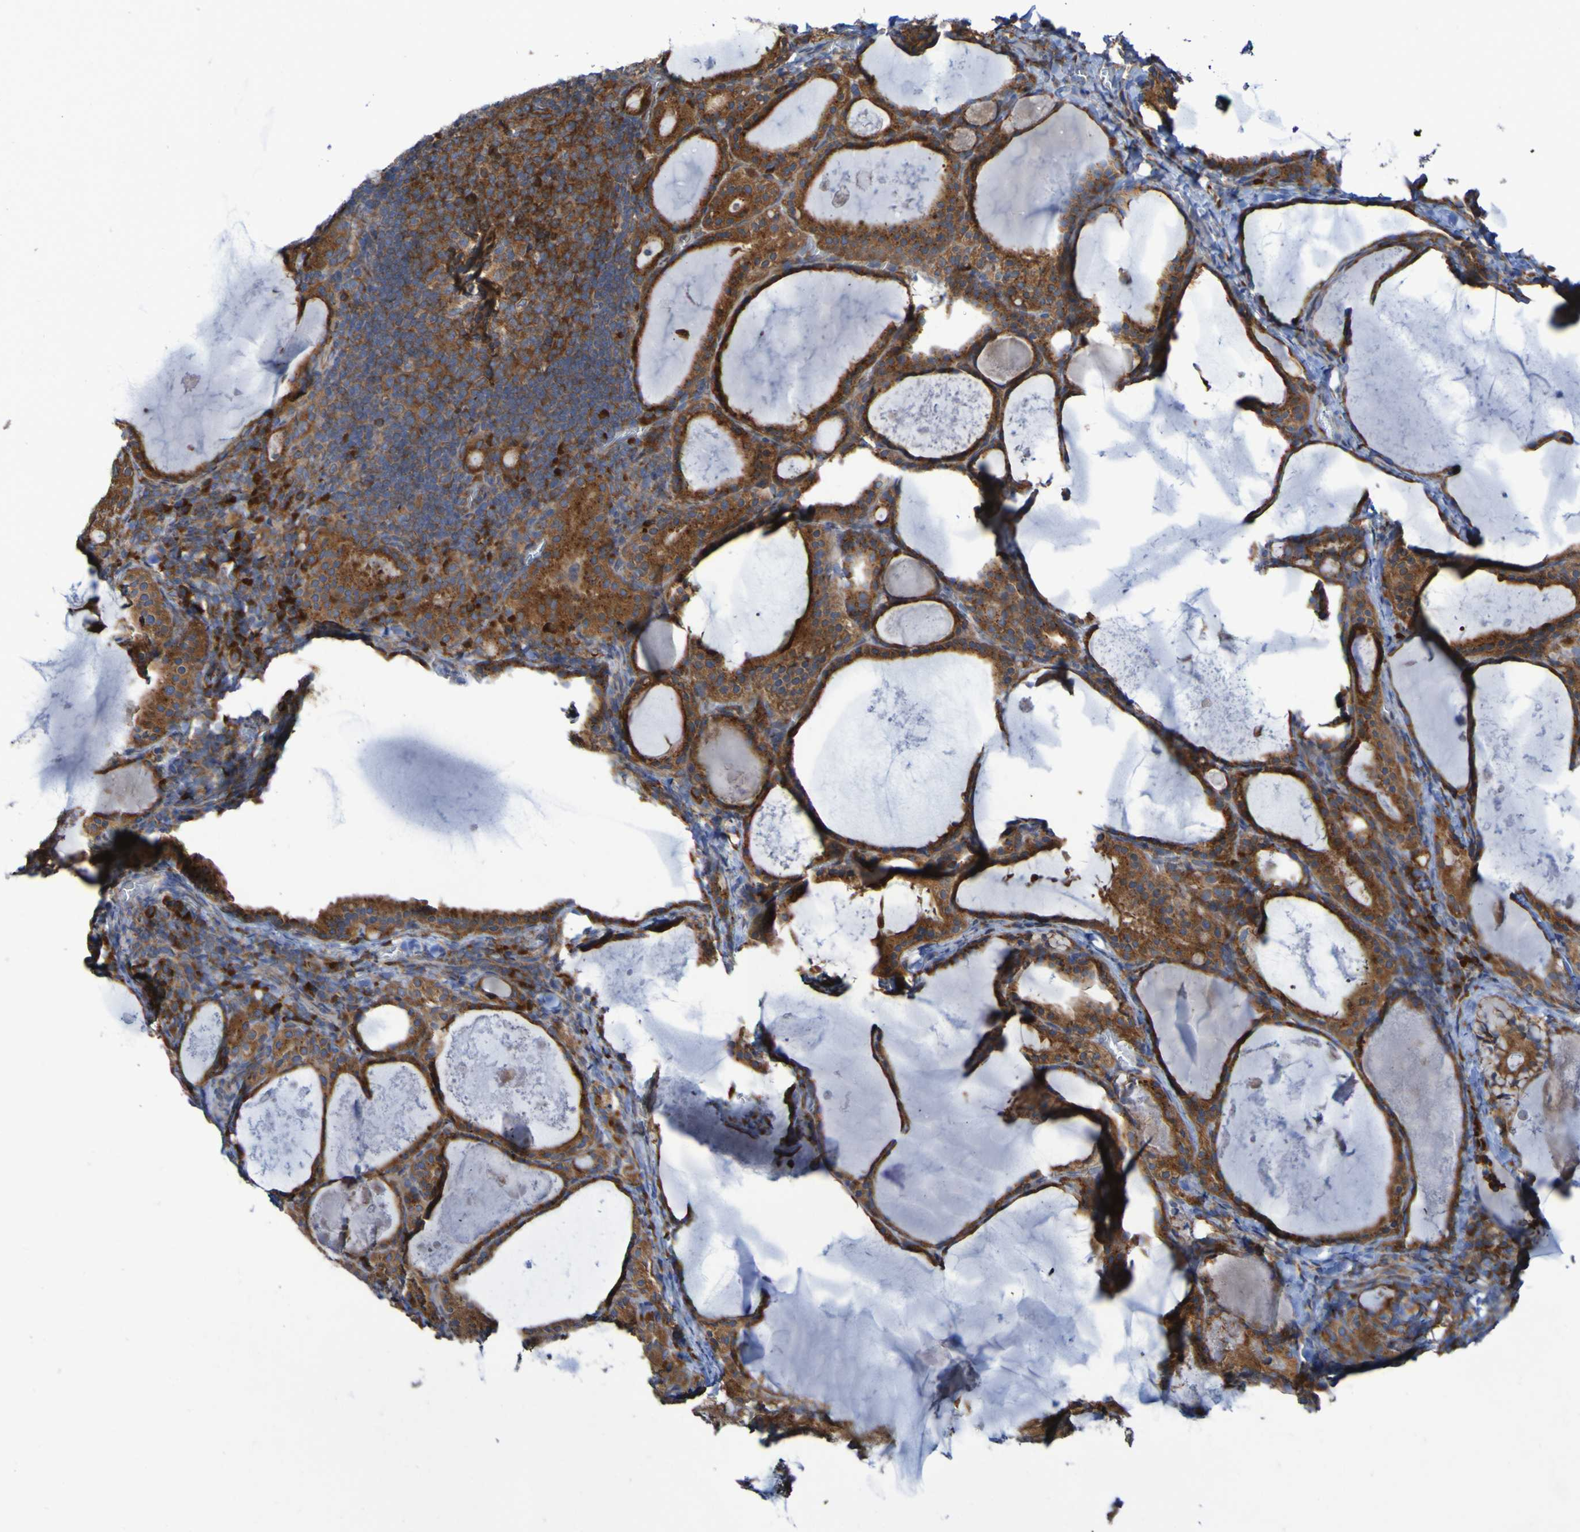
{"staining": {"intensity": "strong", "quantity": ">75%", "location": "cytoplasmic/membranous"}, "tissue": "thyroid cancer", "cell_type": "Tumor cells", "image_type": "cancer", "snomed": [{"axis": "morphology", "description": "Papillary adenocarcinoma, NOS"}, {"axis": "topography", "description": "Thyroid gland"}], "caption": "Brown immunohistochemical staining in human papillary adenocarcinoma (thyroid) shows strong cytoplasmic/membranous positivity in approximately >75% of tumor cells.", "gene": "FKBP3", "patient": {"sex": "female", "age": 42}}